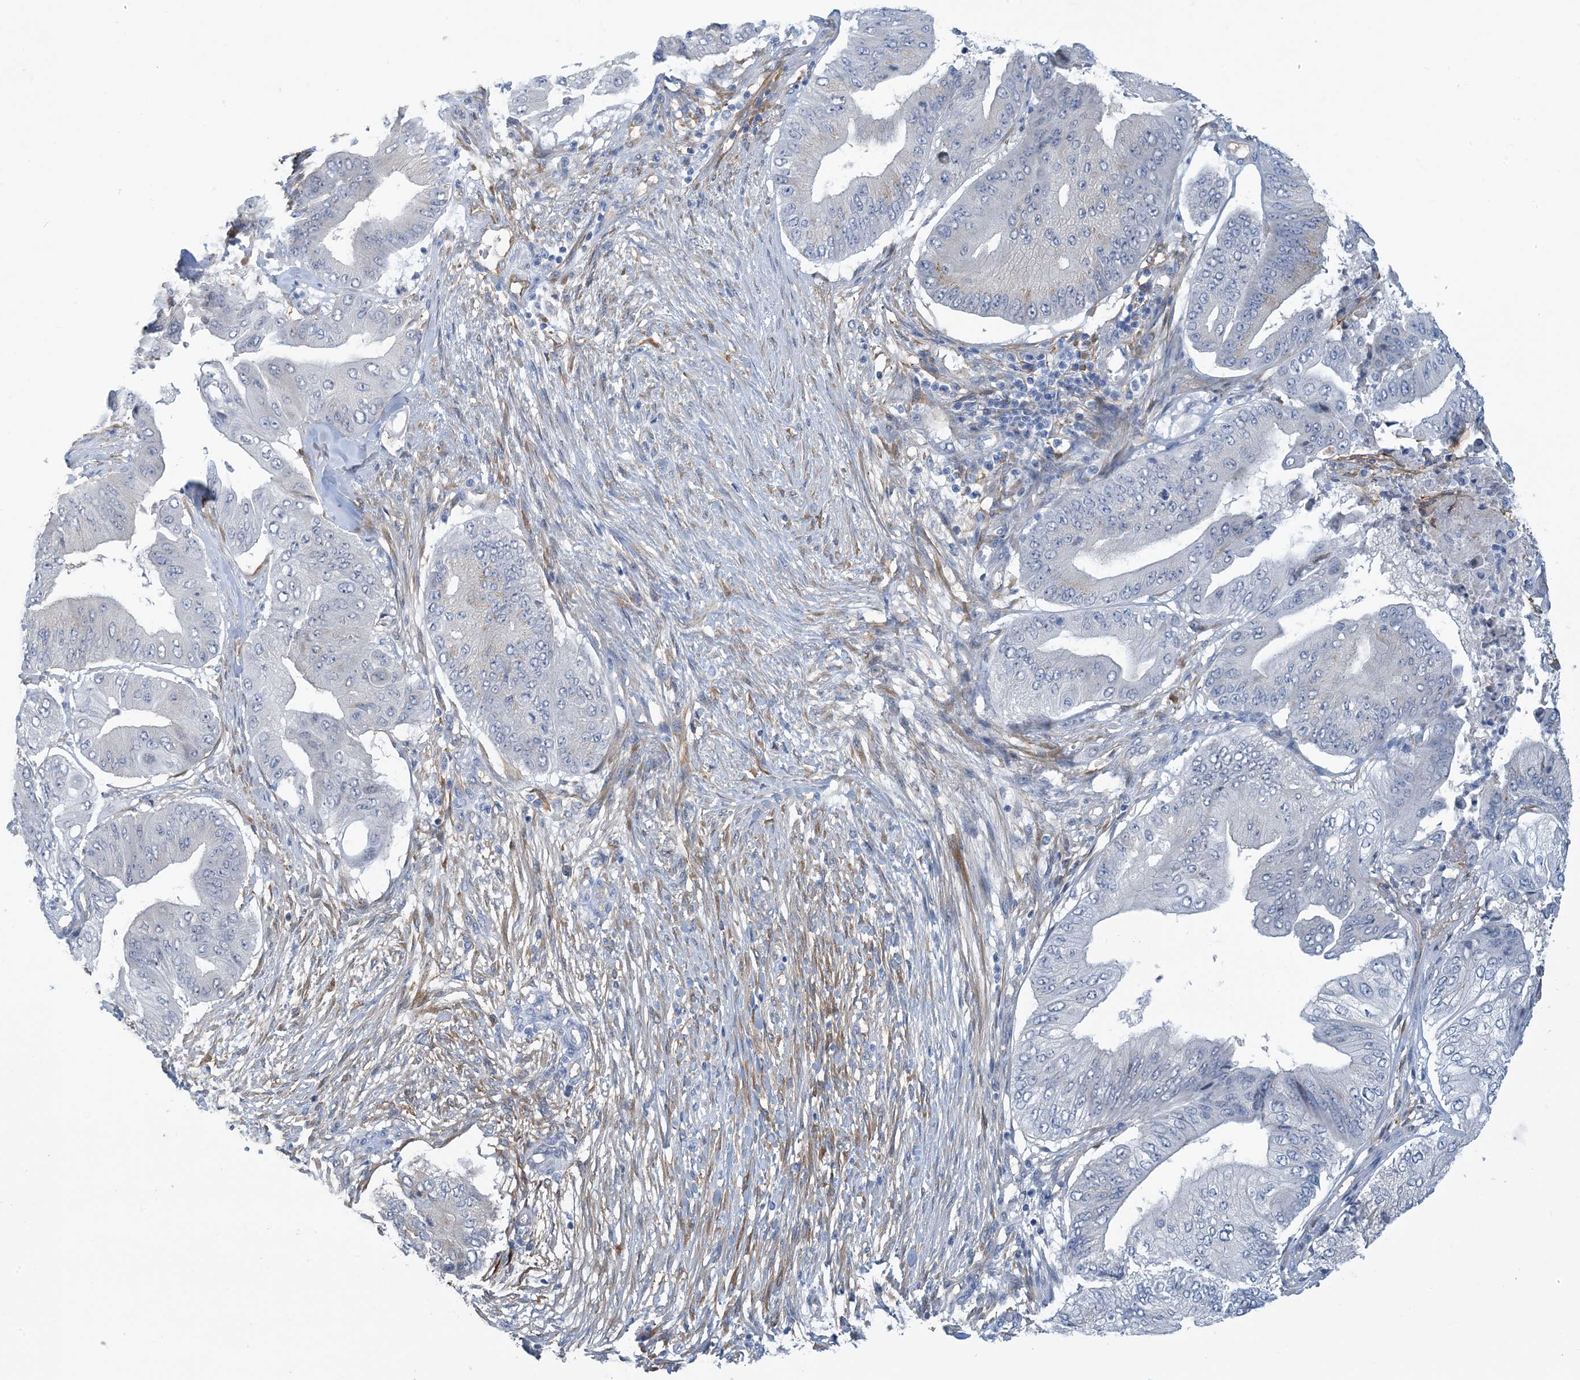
{"staining": {"intensity": "negative", "quantity": "none", "location": "none"}, "tissue": "pancreatic cancer", "cell_type": "Tumor cells", "image_type": "cancer", "snomed": [{"axis": "morphology", "description": "Adenocarcinoma, NOS"}, {"axis": "topography", "description": "Pancreas"}], "caption": "Tumor cells show no significant positivity in pancreatic adenocarcinoma. Brightfield microscopy of IHC stained with DAB (3,3'-diaminobenzidine) (brown) and hematoxylin (blue), captured at high magnification.", "gene": "EIF2A", "patient": {"sex": "female", "age": 77}}